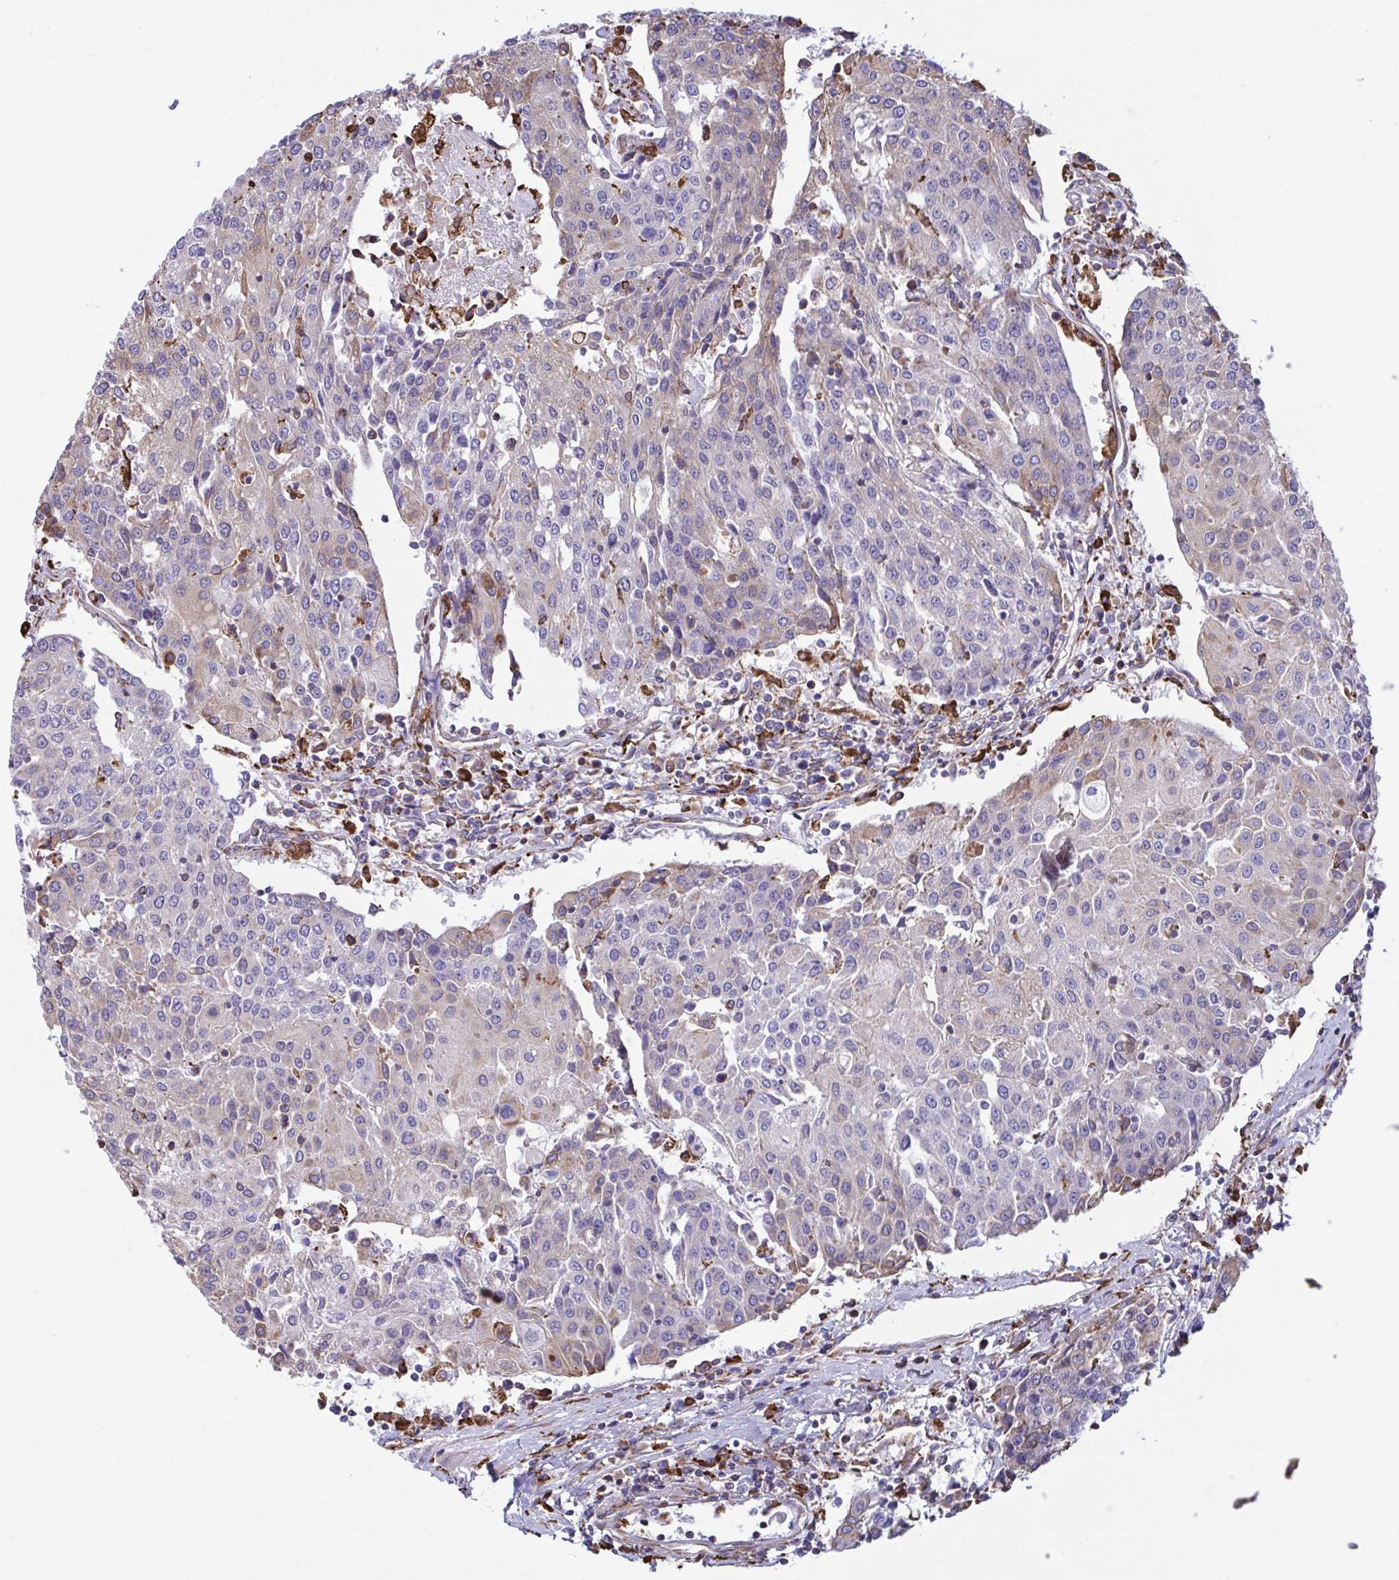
{"staining": {"intensity": "weak", "quantity": "<25%", "location": "cytoplasmic/membranous"}, "tissue": "urothelial cancer", "cell_type": "Tumor cells", "image_type": "cancer", "snomed": [{"axis": "morphology", "description": "Urothelial carcinoma, High grade"}, {"axis": "topography", "description": "Urinary bladder"}], "caption": "Histopathology image shows no protein staining in tumor cells of urothelial cancer tissue. The staining is performed using DAB (3,3'-diaminobenzidine) brown chromogen with nuclei counter-stained in using hematoxylin.", "gene": "PEAK3", "patient": {"sex": "female", "age": 85}}